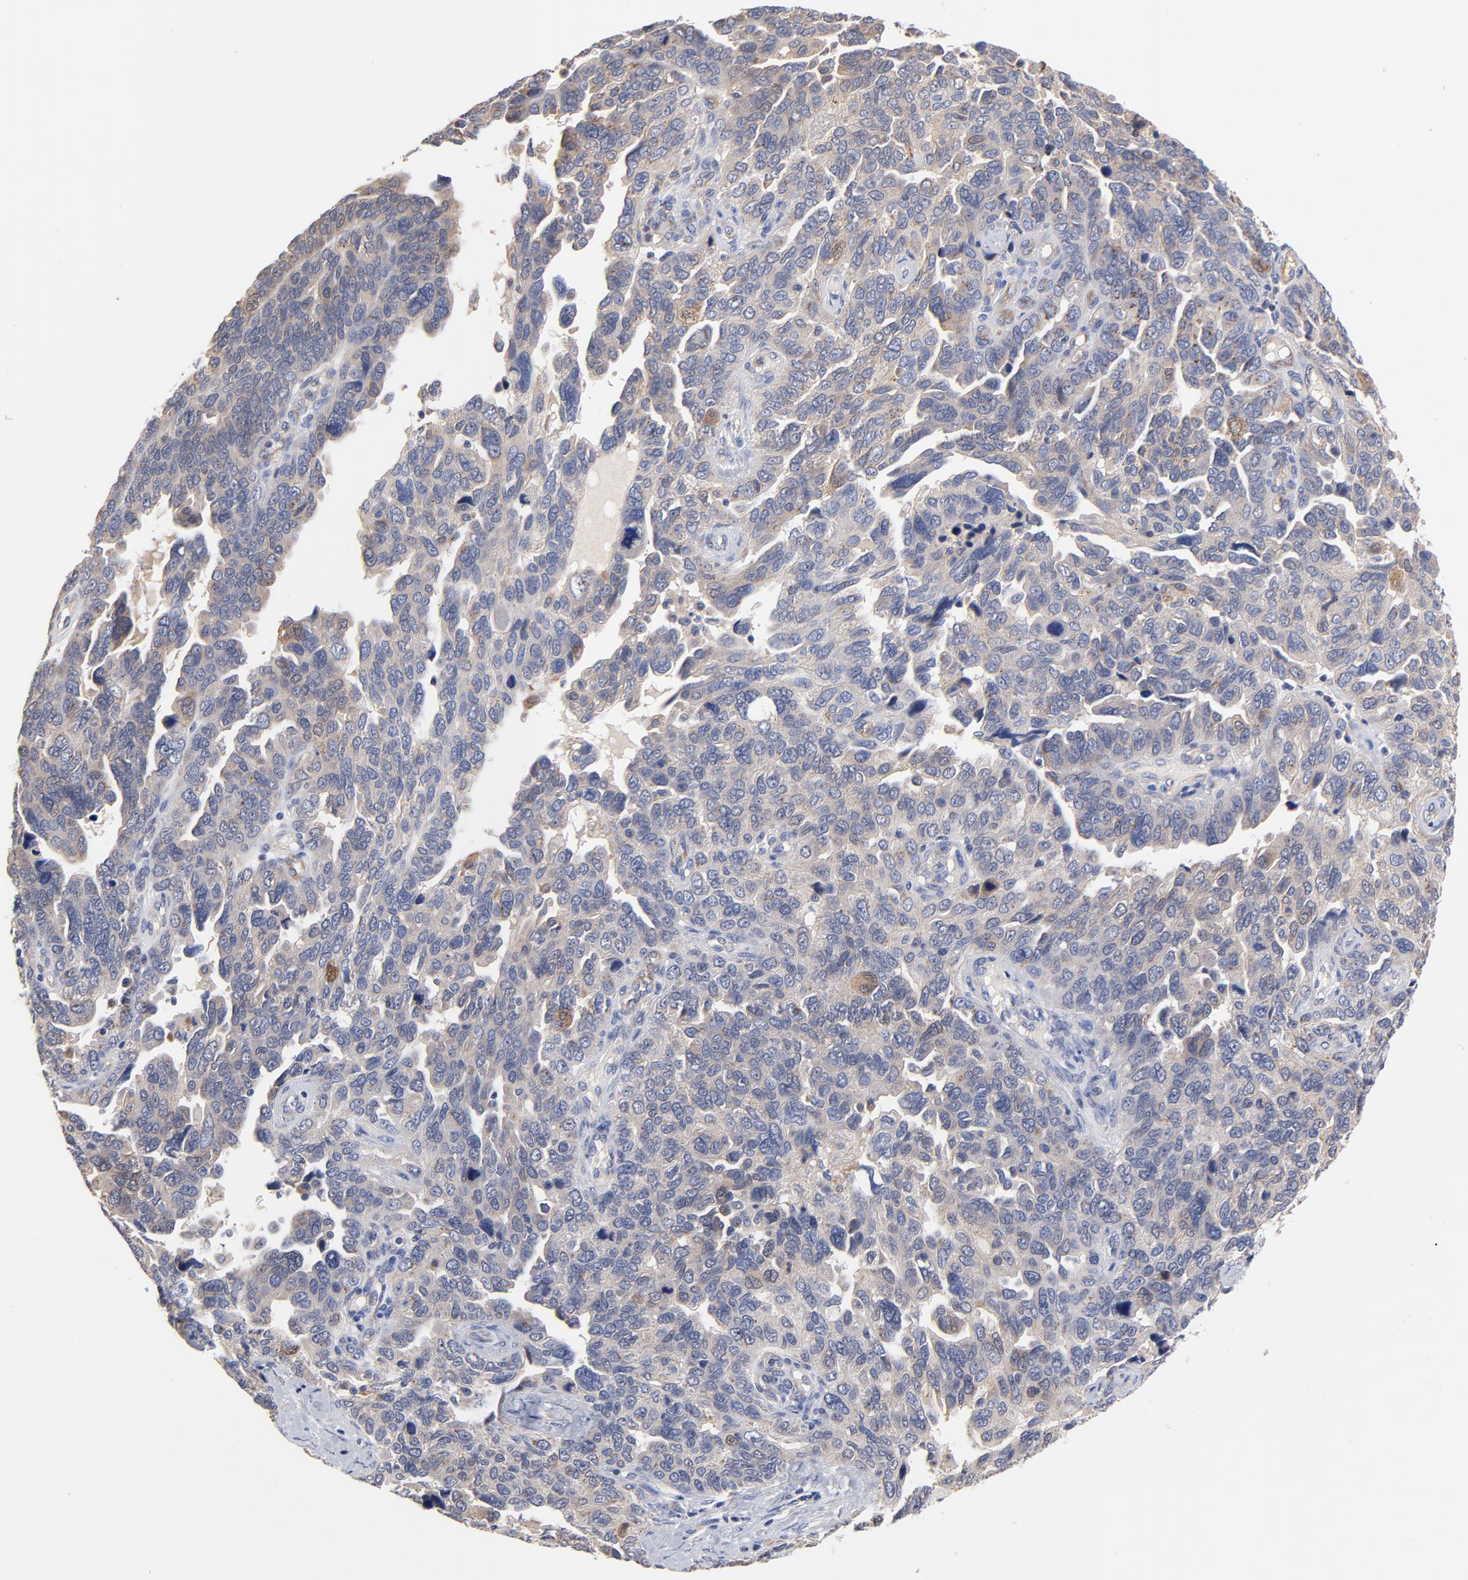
{"staining": {"intensity": "weak", "quantity": ">75%", "location": "cytoplasmic/membranous"}, "tissue": "ovarian cancer", "cell_type": "Tumor cells", "image_type": "cancer", "snomed": [{"axis": "morphology", "description": "Cystadenocarcinoma, serous, NOS"}, {"axis": "topography", "description": "Ovary"}], "caption": "A brown stain shows weak cytoplasmic/membranous positivity of a protein in ovarian cancer tumor cells.", "gene": "FBXL2", "patient": {"sex": "female", "age": 64}}